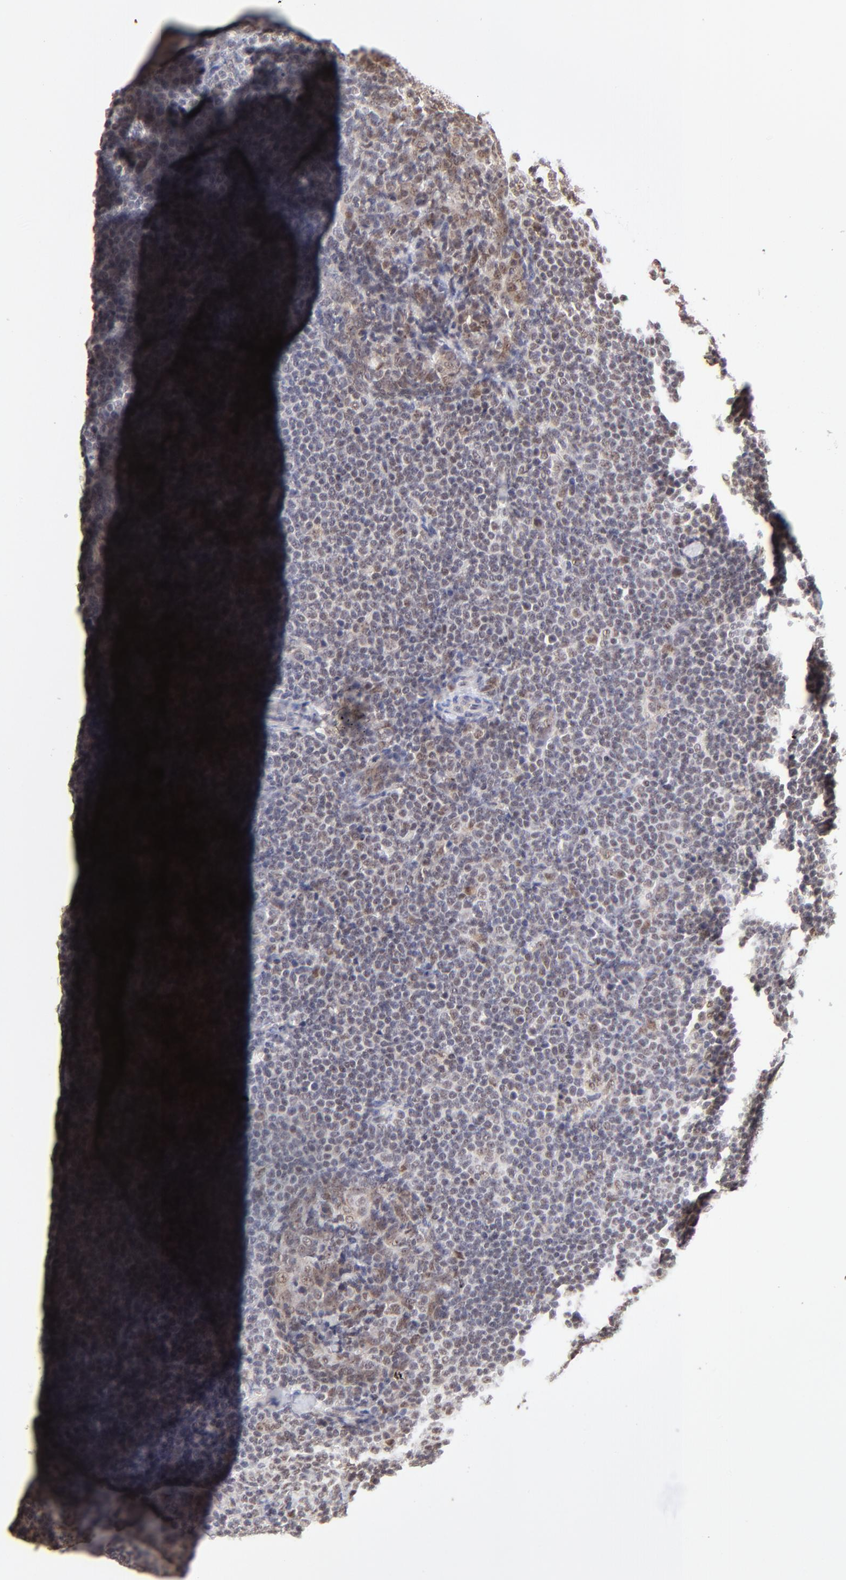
{"staining": {"intensity": "weak", "quantity": ">75%", "location": "nuclear"}, "tissue": "lymph node", "cell_type": "Germinal center cells", "image_type": "normal", "snomed": [{"axis": "morphology", "description": "Normal tissue, NOS"}, {"axis": "morphology", "description": "Uncertain malignant potential"}, {"axis": "topography", "description": "Lymph node"}, {"axis": "topography", "description": "Salivary gland, NOS"}], "caption": "Brown immunohistochemical staining in benign human lymph node reveals weak nuclear positivity in approximately >75% of germinal center cells.", "gene": "ZNF670", "patient": {"sex": "female", "age": 51}}